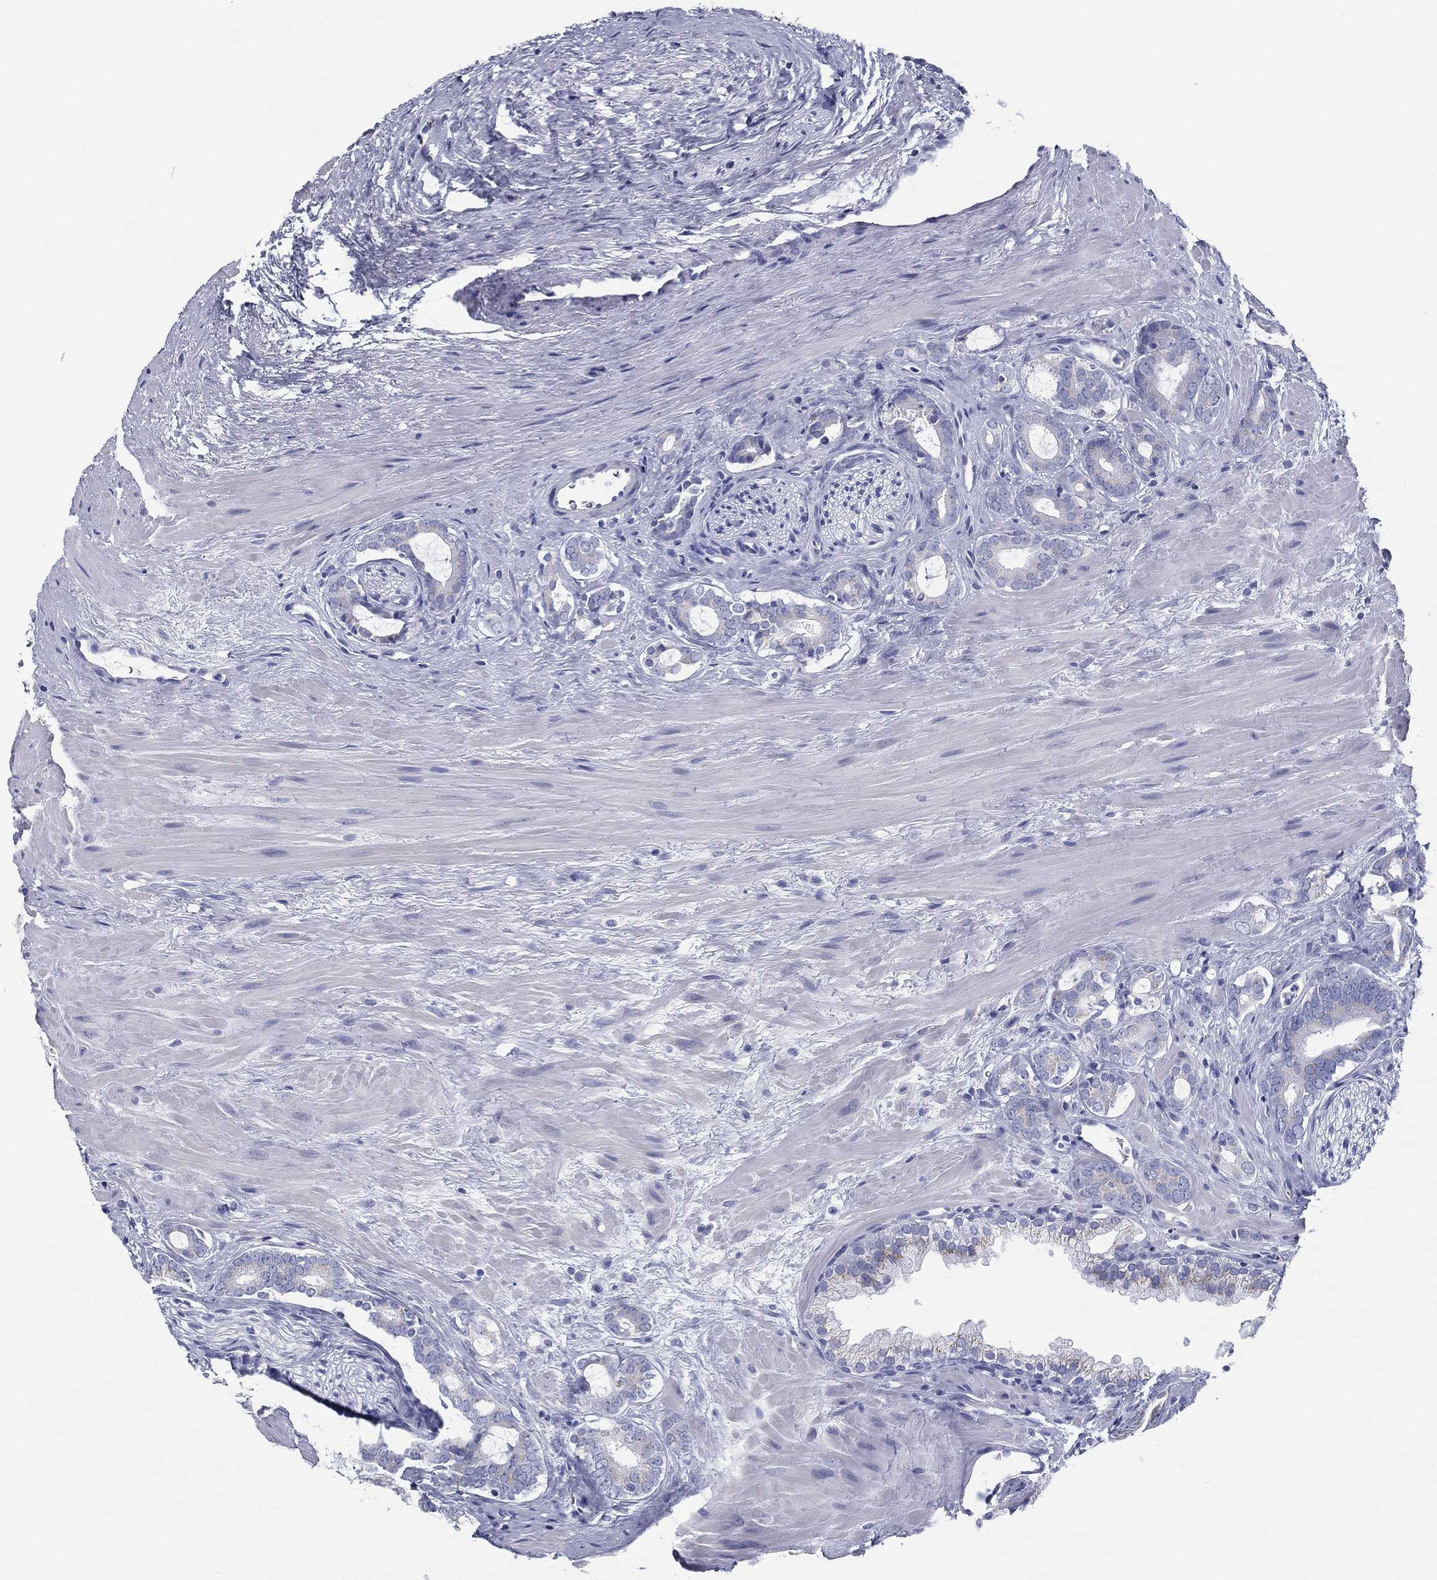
{"staining": {"intensity": "negative", "quantity": "none", "location": "none"}, "tissue": "prostate cancer", "cell_type": "Tumor cells", "image_type": "cancer", "snomed": [{"axis": "morphology", "description": "Adenocarcinoma, NOS"}, {"axis": "topography", "description": "Prostate"}], "caption": "Tumor cells are negative for protein expression in human adenocarcinoma (prostate).", "gene": "RSPH4A", "patient": {"sex": "male", "age": 55}}